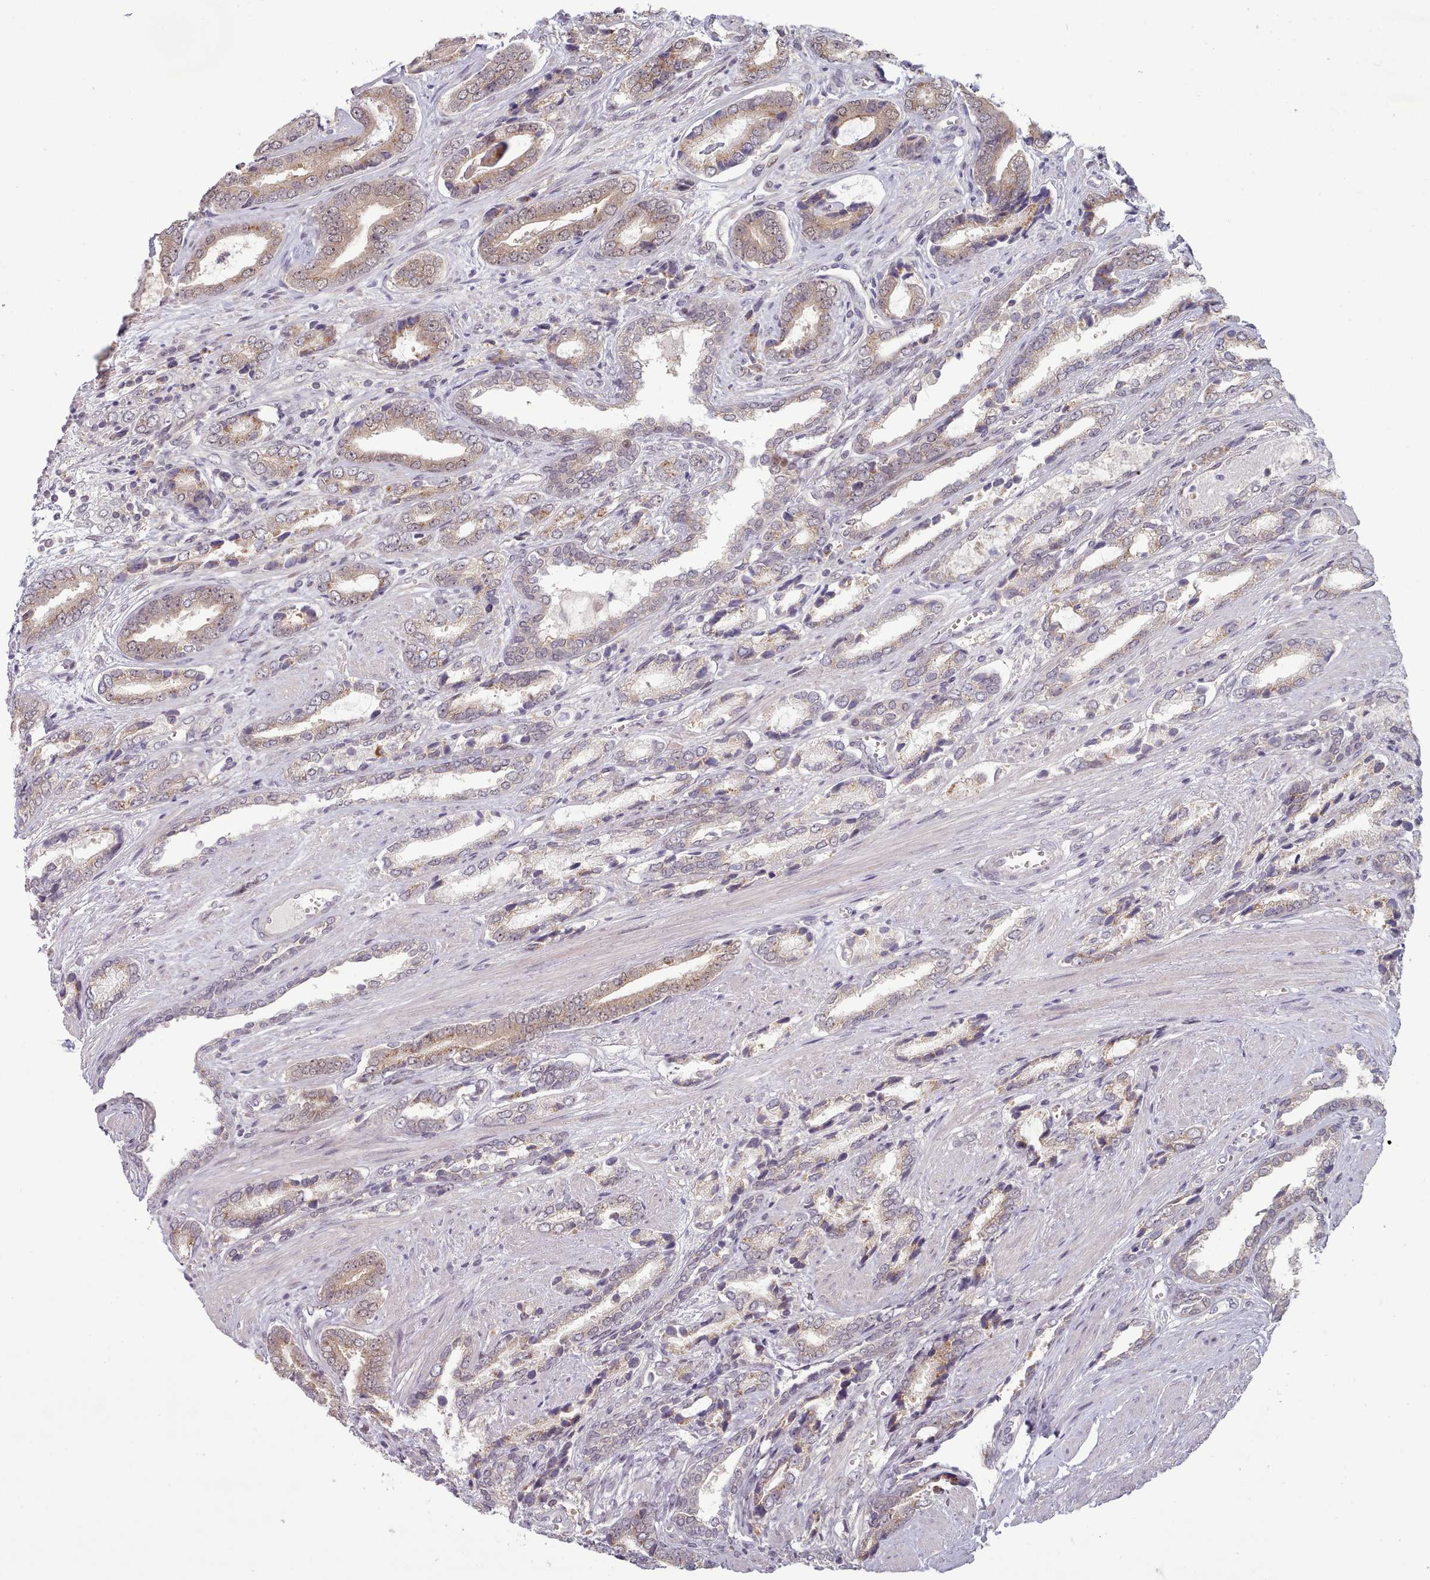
{"staining": {"intensity": "weak", "quantity": ">75%", "location": "cytoplasmic/membranous"}, "tissue": "prostate cancer", "cell_type": "Tumor cells", "image_type": "cancer", "snomed": [{"axis": "morphology", "description": "Adenocarcinoma, NOS"}, {"axis": "topography", "description": "Prostate and seminal vesicle, NOS"}], "caption": "Protein expression analysis of human prostate cancer (adenocarcinoma) reveals weak cytoplasmic/membranous positivity in approximately >75% of tumor cells.", "gene": "CLNS1A", "patient": {"sex": "male", "age": 76}}